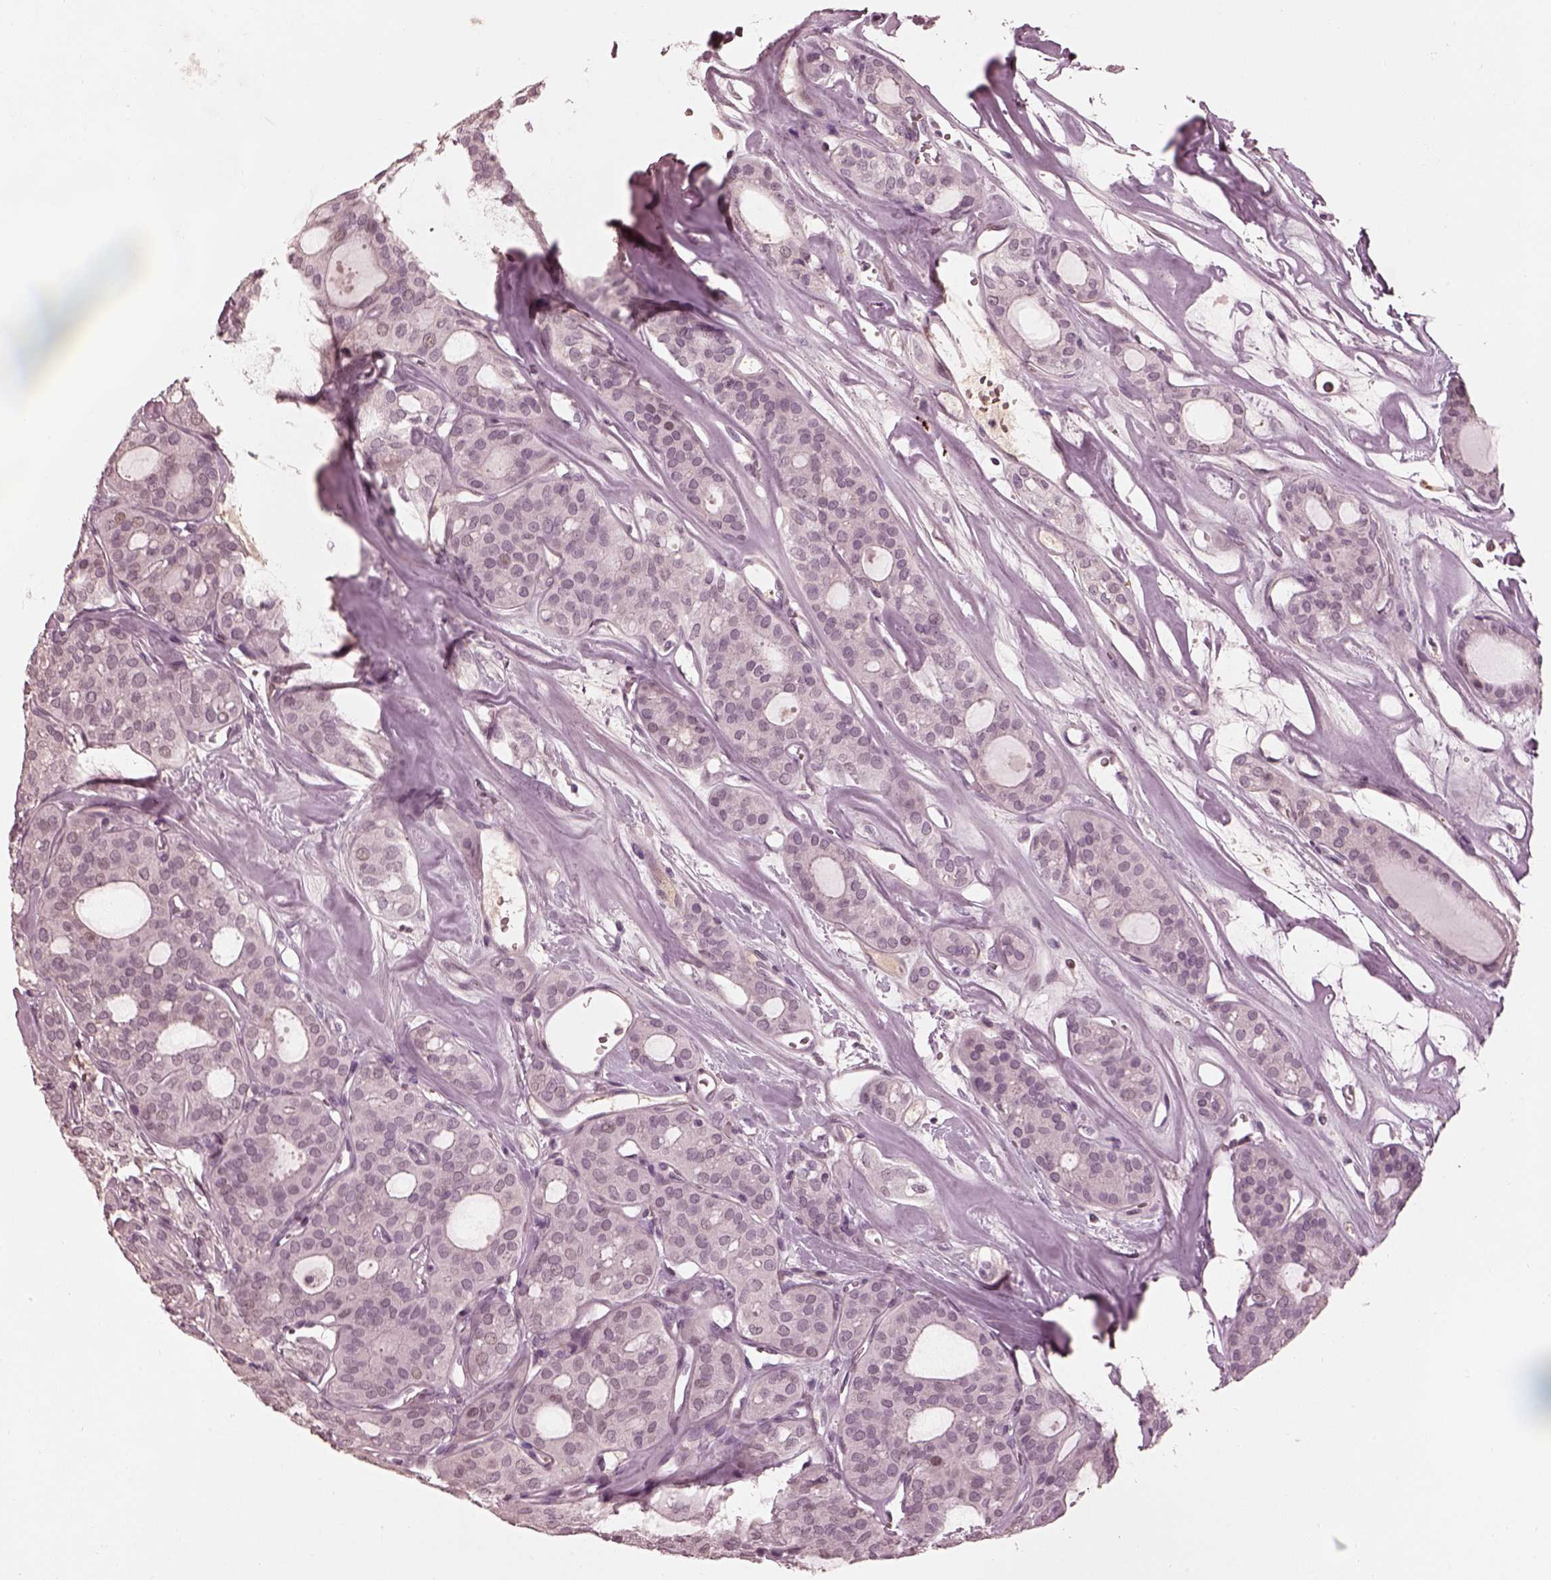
{"staining": {"intensity": "weak", "quantity": "25%-75%", "location": "cytoplasmic/membranous"}, "tissue": "thyroid cancer", "cell_type": "Tumor cells", "image_type": "cancer", "snomed": [{"axis": "morphology", "description": "Follicular adenoma carcinoma, NOS"}, {"axis": "topography", "description": "Thyroid gland"}], "caption": "A micrograph of human thyroid follicular adenoma carcinoma stained for a protein exhibits weak cytoplasmic/membranous brown staining in tumor cells.", "gene": "KCNA2", "patient": {"sex": "male", "age": 75}}